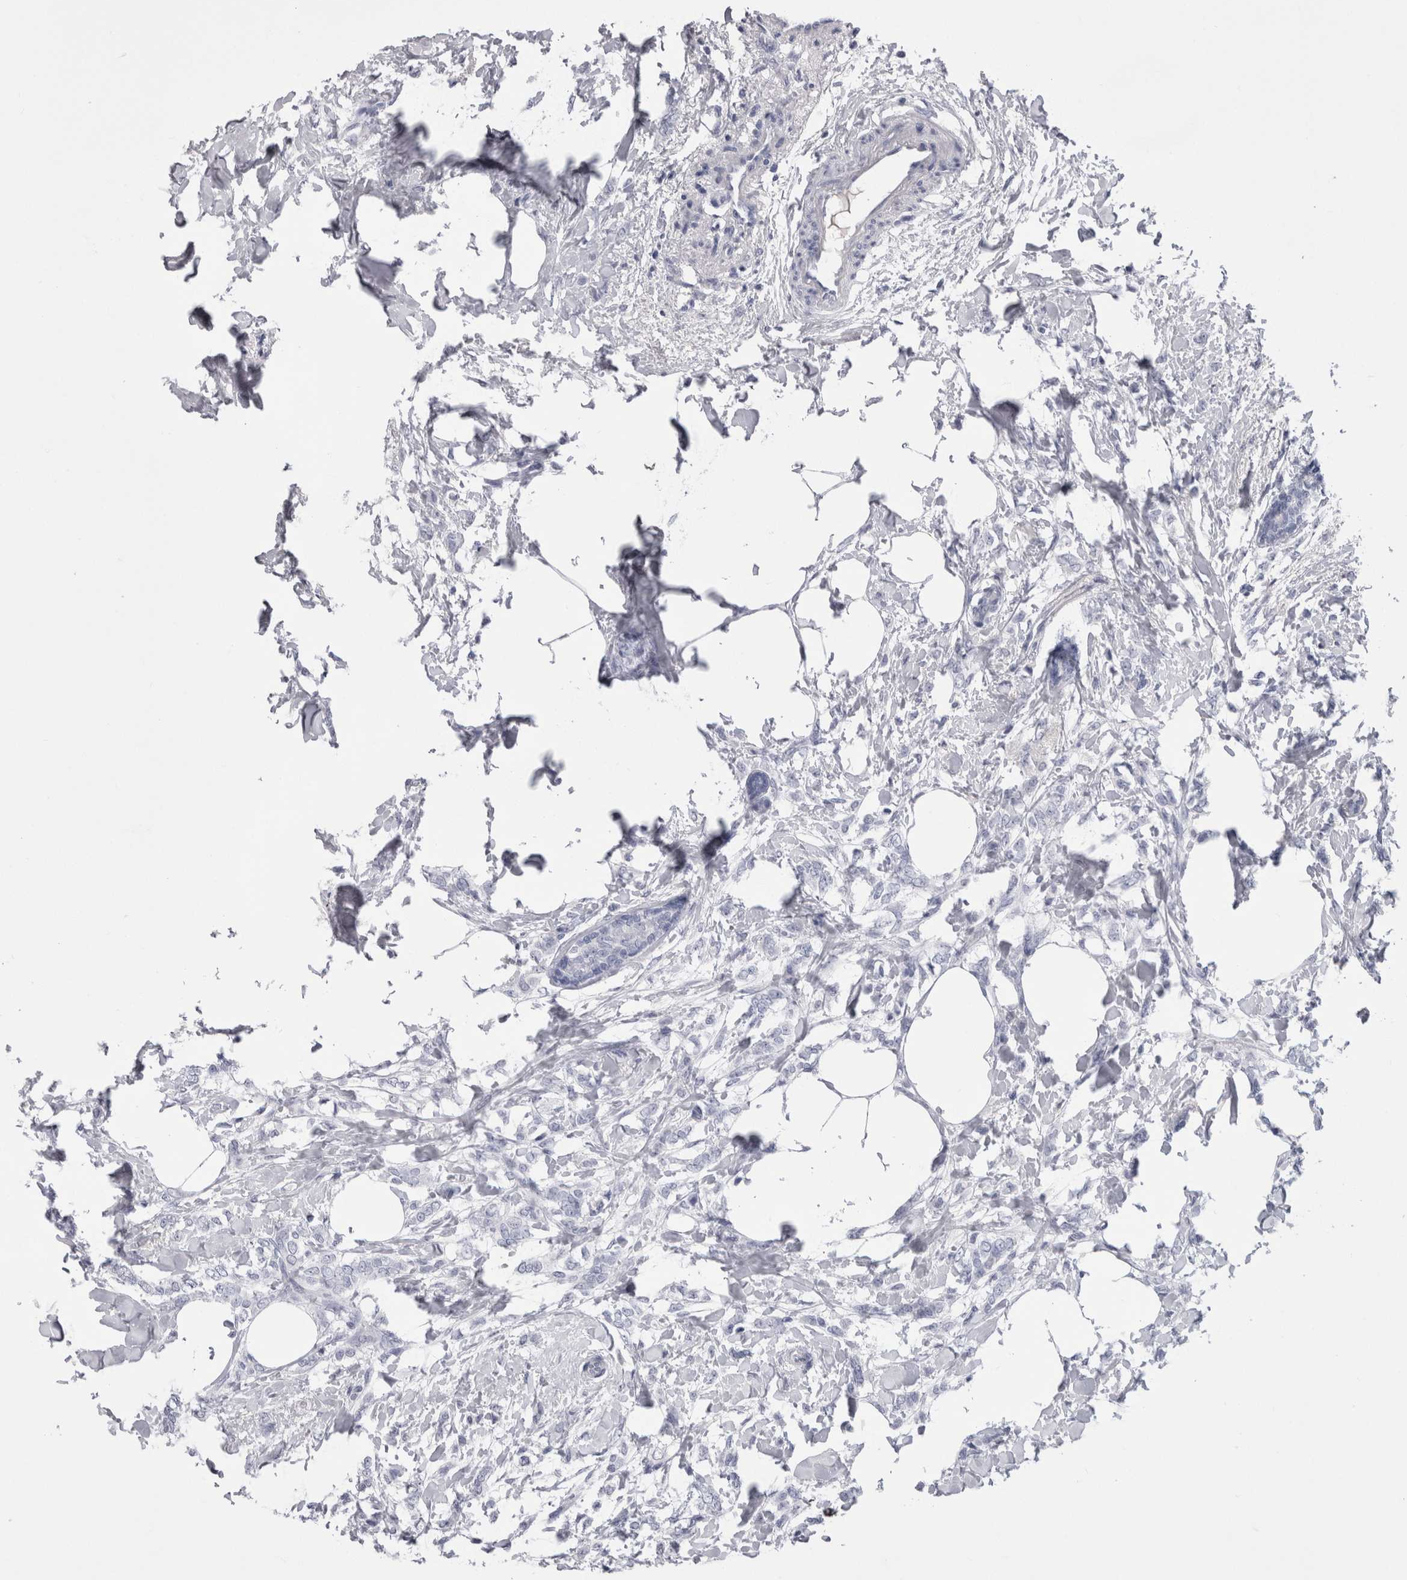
{"staining": {"intensity": "negative", "quantity": "none", "location": "none"}, "tissue": "breast cancer", "cell_type": "Tumor cells", "image_type": "cancer", "snomed": [{"axis": "morphology", "description": "Lobular carcinoma, in situ"}, {"axis": "morphology", "description": "Lobular carcinoma"}, {"axis": "topography", "description": "Breast"}], "caption": "A histopathology image of breast cancer (lobular carcinoma in situ) stained for a protein reveals no brown staining in tumor cells. (DAB (3,3'-diaminobenzidine) immunohistochemistry (IHC) with hematoxylin counter stain).", "gene": "CDHR5", "patient": {"sex": "female", "age": 41}}